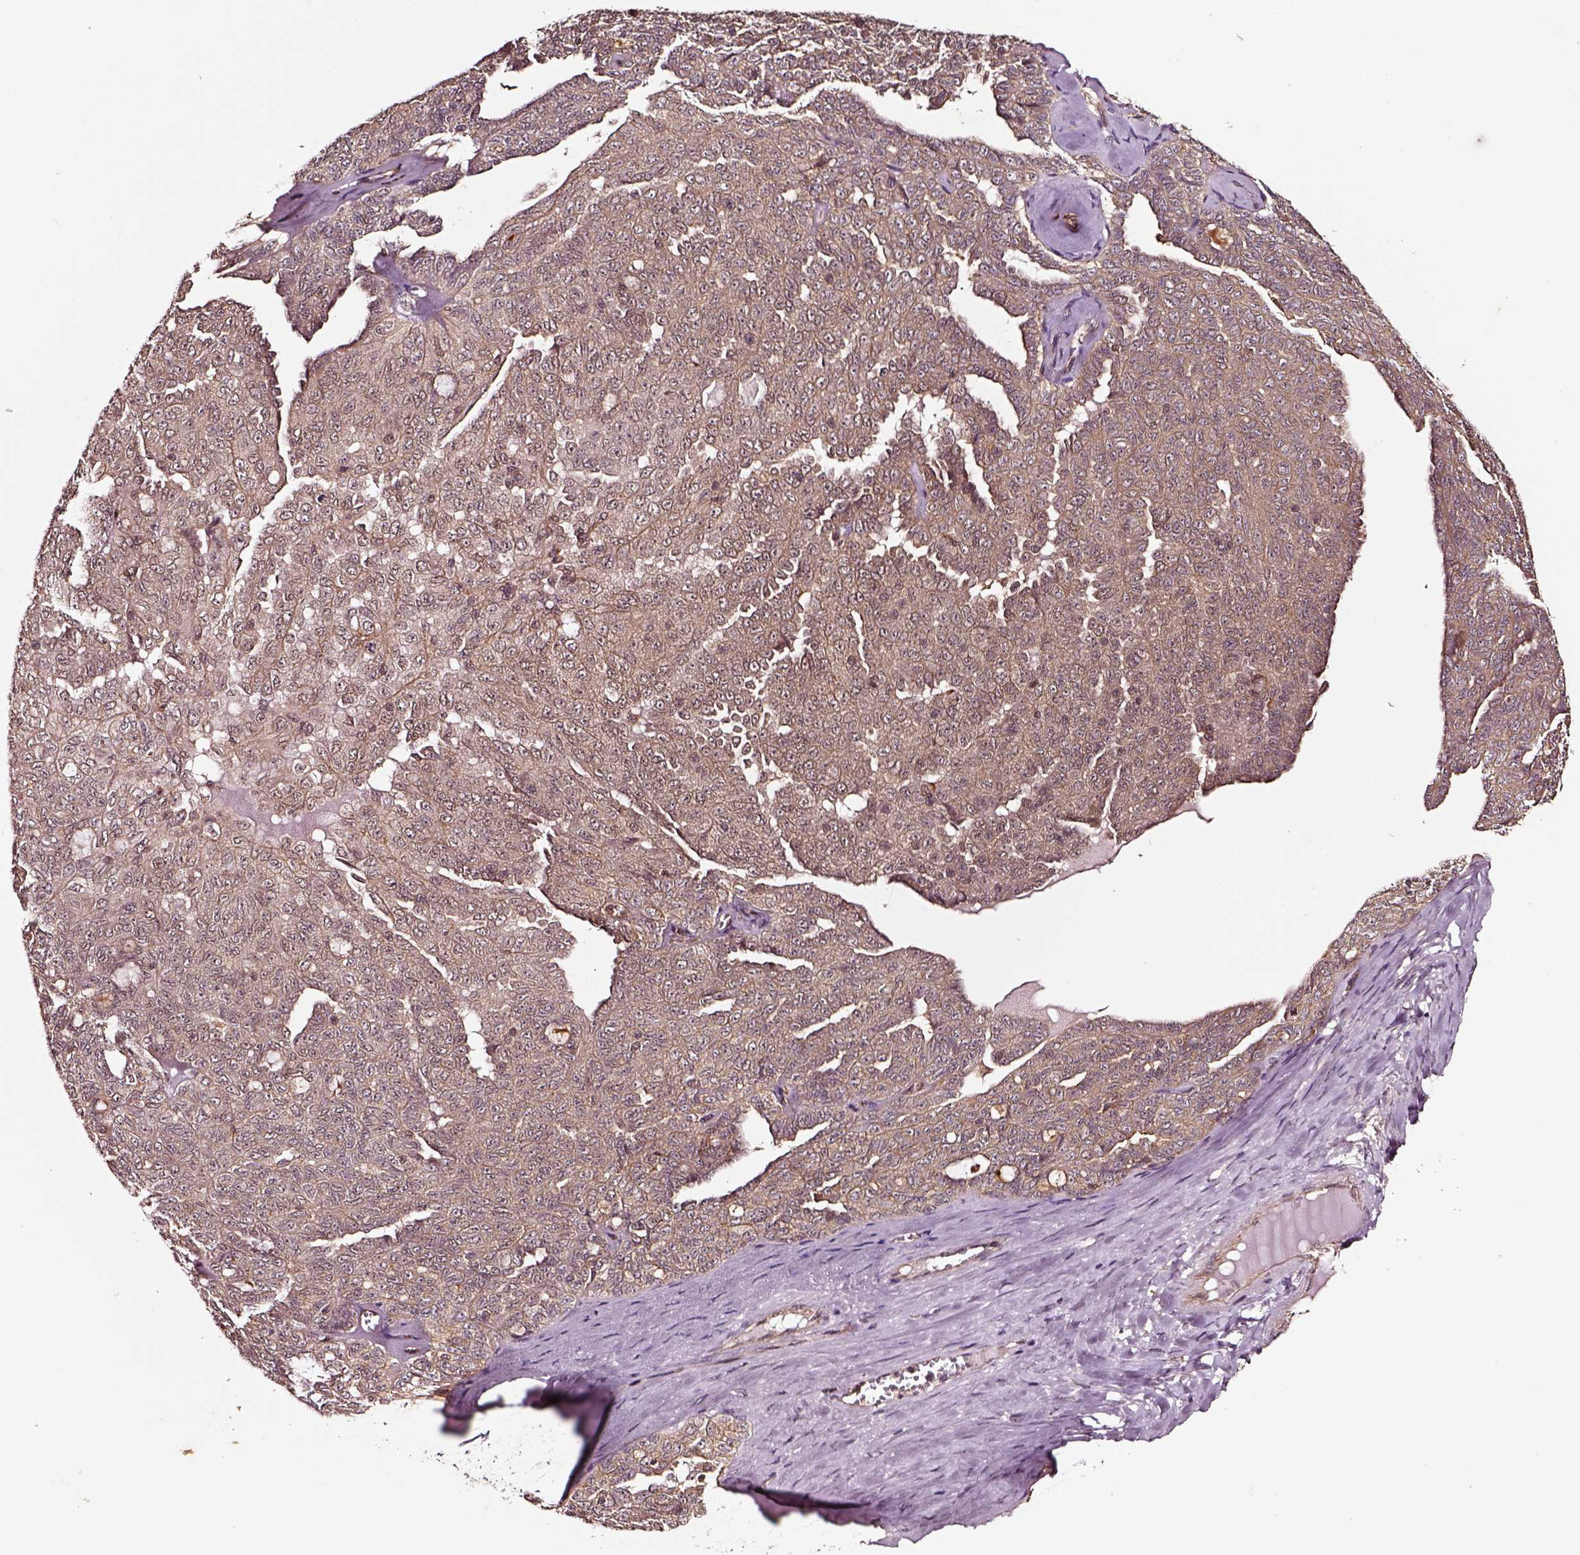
{"staining": {"intensity": "moderate", "quantity": ">75%", "location": "cytoplasmic/membranous"}, "tissue": "ovarian cancer", "cell_type": "Tumor cells", "image_type": "cancer", "snomed": [{"axis": "morphology", "description": "Cystadenocarcinoma, serous, NOS"}, {"axis": "topography", "description": "Ovary"}], "caption": "DAB immunohistochemical staining of serous cystadenocarcinoma (ovarian) demonstrates moderate cytoplasmic/membranous protein expression in approximately >75% of tumor cells.", "gene": "RASSF5", "patient": {"sex": "female", "age": 71}}